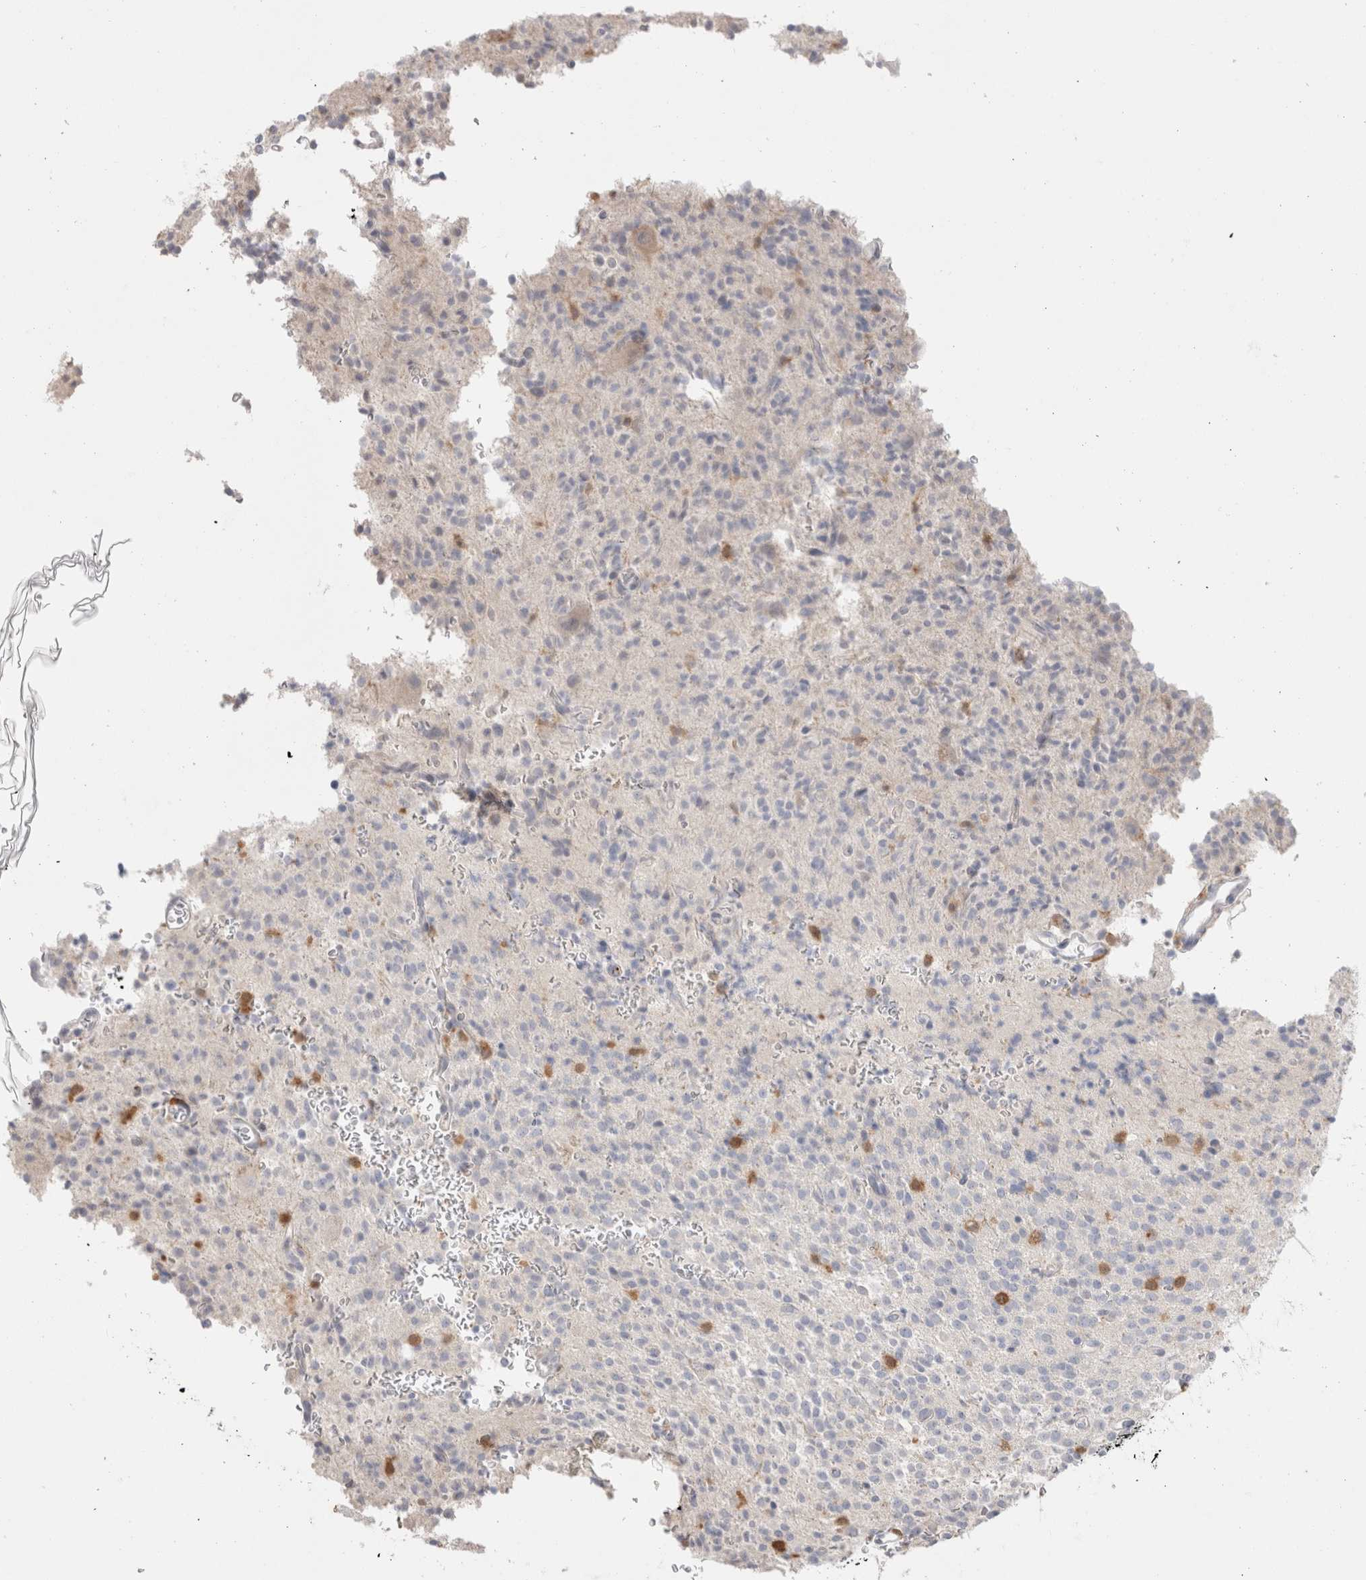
{"staining": {"intensity": "negative", "quantity": "none", "location": "none"}, "tissue": "glioma", "cell_type": "Tumor cells", "image_type": "cancer", "snomed": [{"axis": "morphology", "description": "Glioma, malignant, High grade"}, {"axis": "topography", "description": "Brain"}], "caption": "This histopathology image is of glioma stained with immunohistochemistry to label a protein in brown with the nuclei are counter-stained blue. There is no staining in tumor cells.", "gene": "HPGDS", "patient": {"sex": "male", "age": 34}}